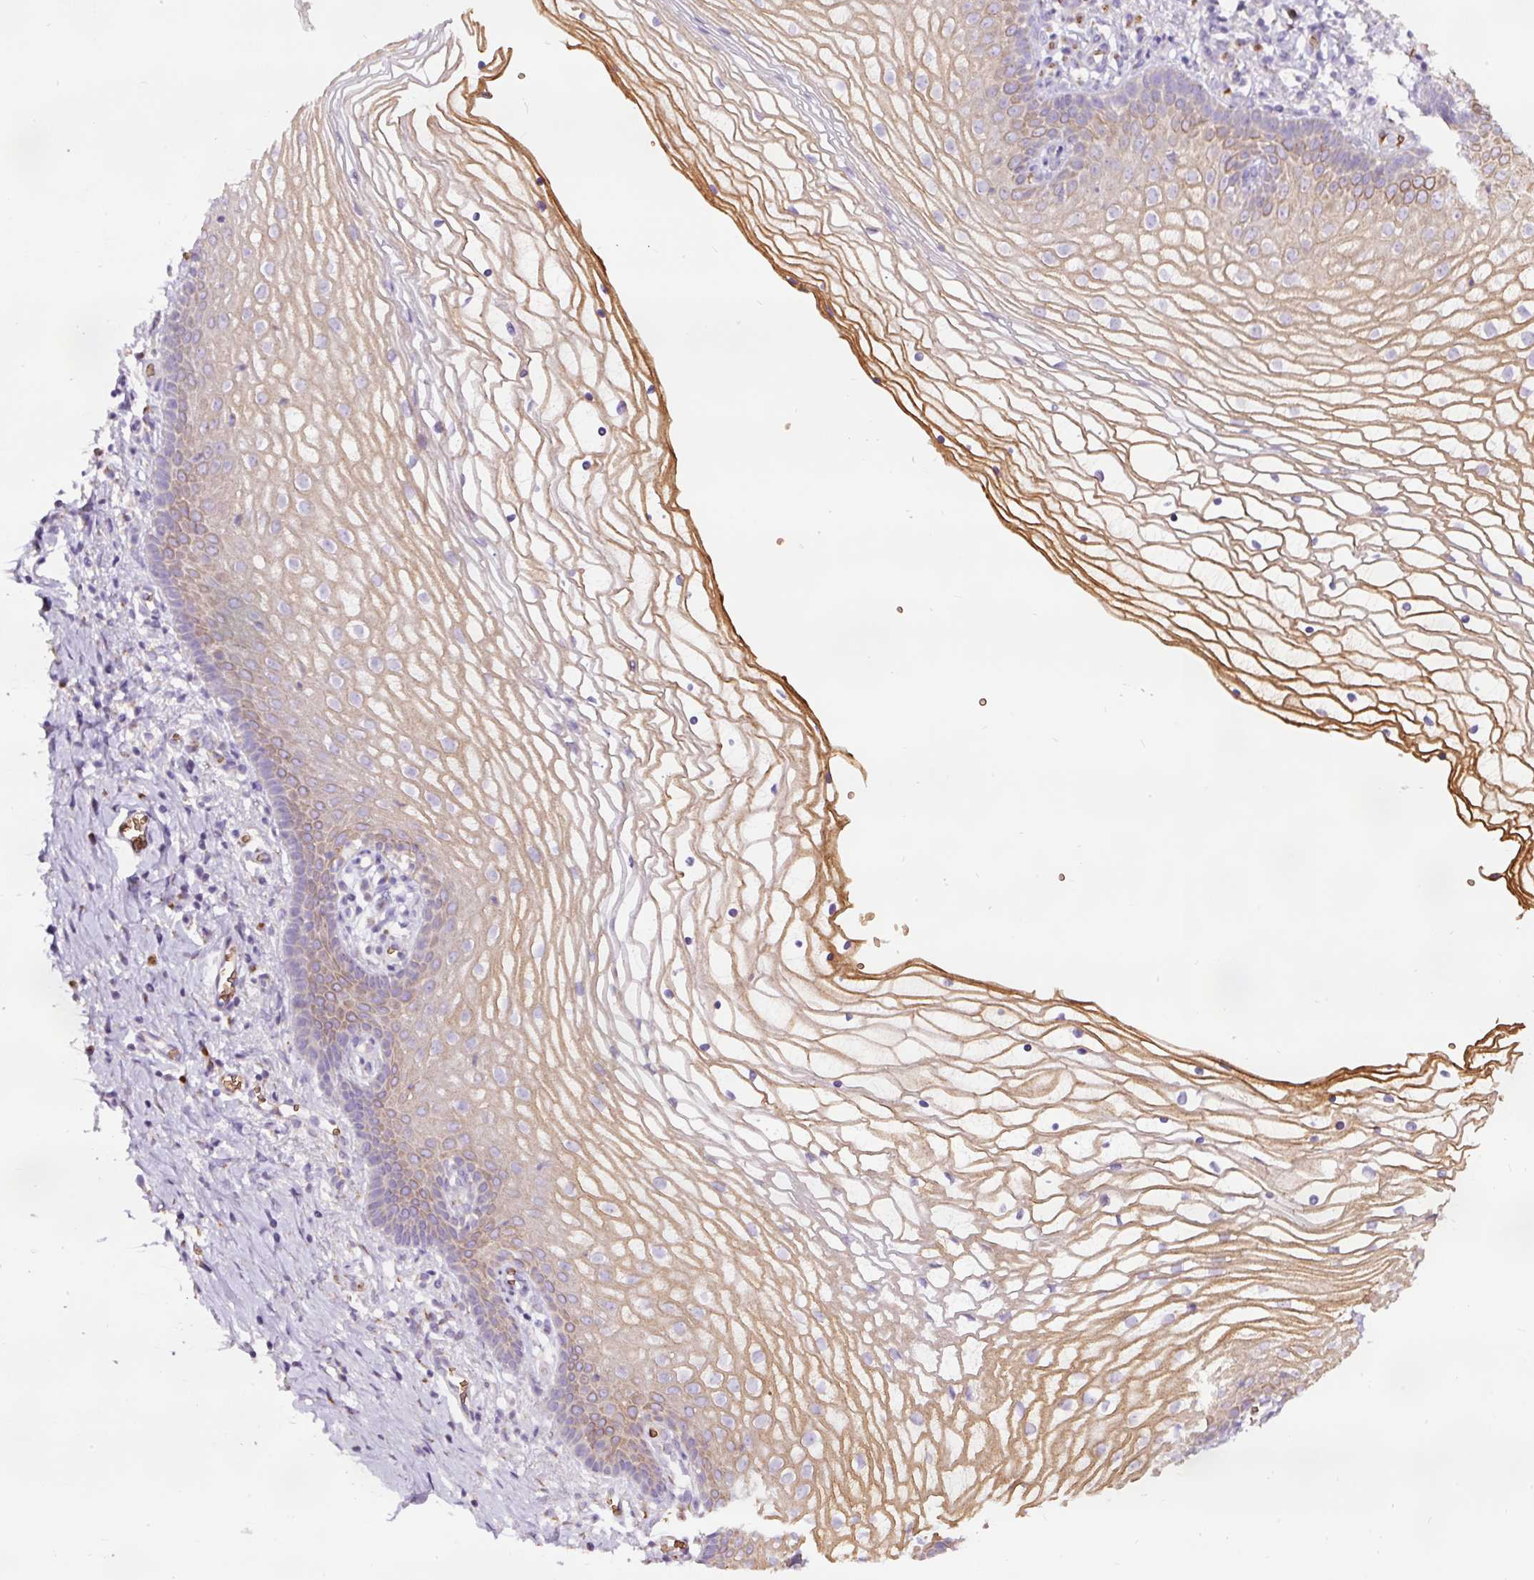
{"staining": {"intensity": "moderate", "quantity": "25%-75%", "location": "cytoplasmic/membranous"}, "tissue": "vagina", "cell_type": "Squamous epithelial cells", "image_type": "normal", "snomed": [{"axis": "morphology", "description": "Normal tissue, NOS"}, {"axis": "topography", "description": "Vagina"}], "caption": "Immunohistochemistry image of benign vagina: vagina stained using IHC reveals medium levels of moderate protein expression localized specifically in the cytoplasmic/membranous of squamous epithelial cells, appearing as a cytoplasmic/membranous brown color.", "gene": "PRRC2A", "patient": {"sex": "female", "age": 56}}